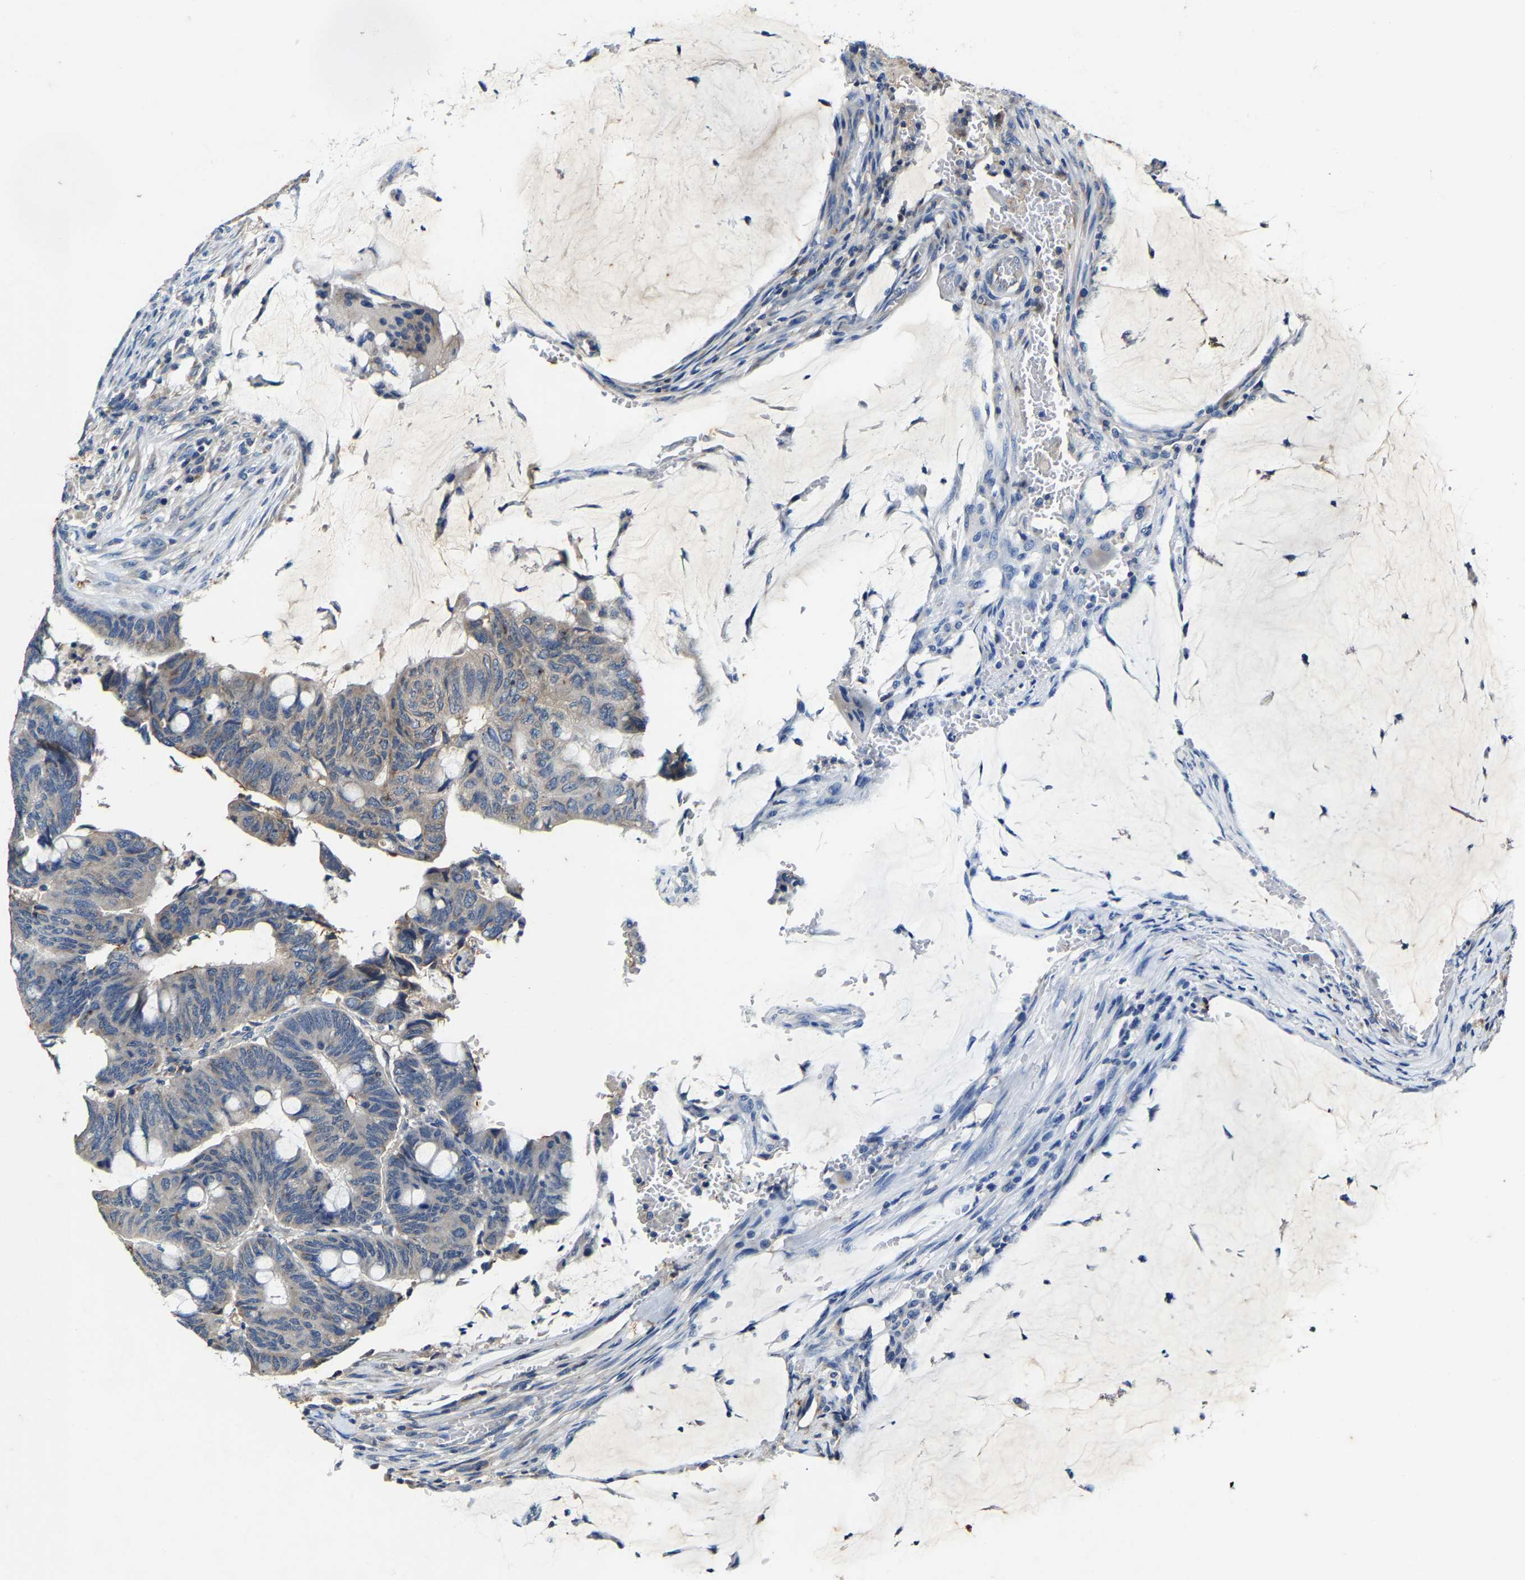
{"staining": {"intensity": "negative", "quantity": "none", "location": "none"}, "tissue": "colorectal cancer", "cell_type": "Tumor cells", "image_type": "cancer", "snomed": [{"axis": "morphology", "description": "Normal tissue, NOS"}, {"axis": "morphology", "description": "Adenocarcinoma, NOS"}, {"axis": "topography", "description": "Rectum"}, {"axis": "topography", "description": "Peripheral nerve tissue"}], "caption": "Tumor cells show no significant positivity in colorectal cancer.", "gene": "SLC25A25", "patient": {"sex": "male", "age": 92}}